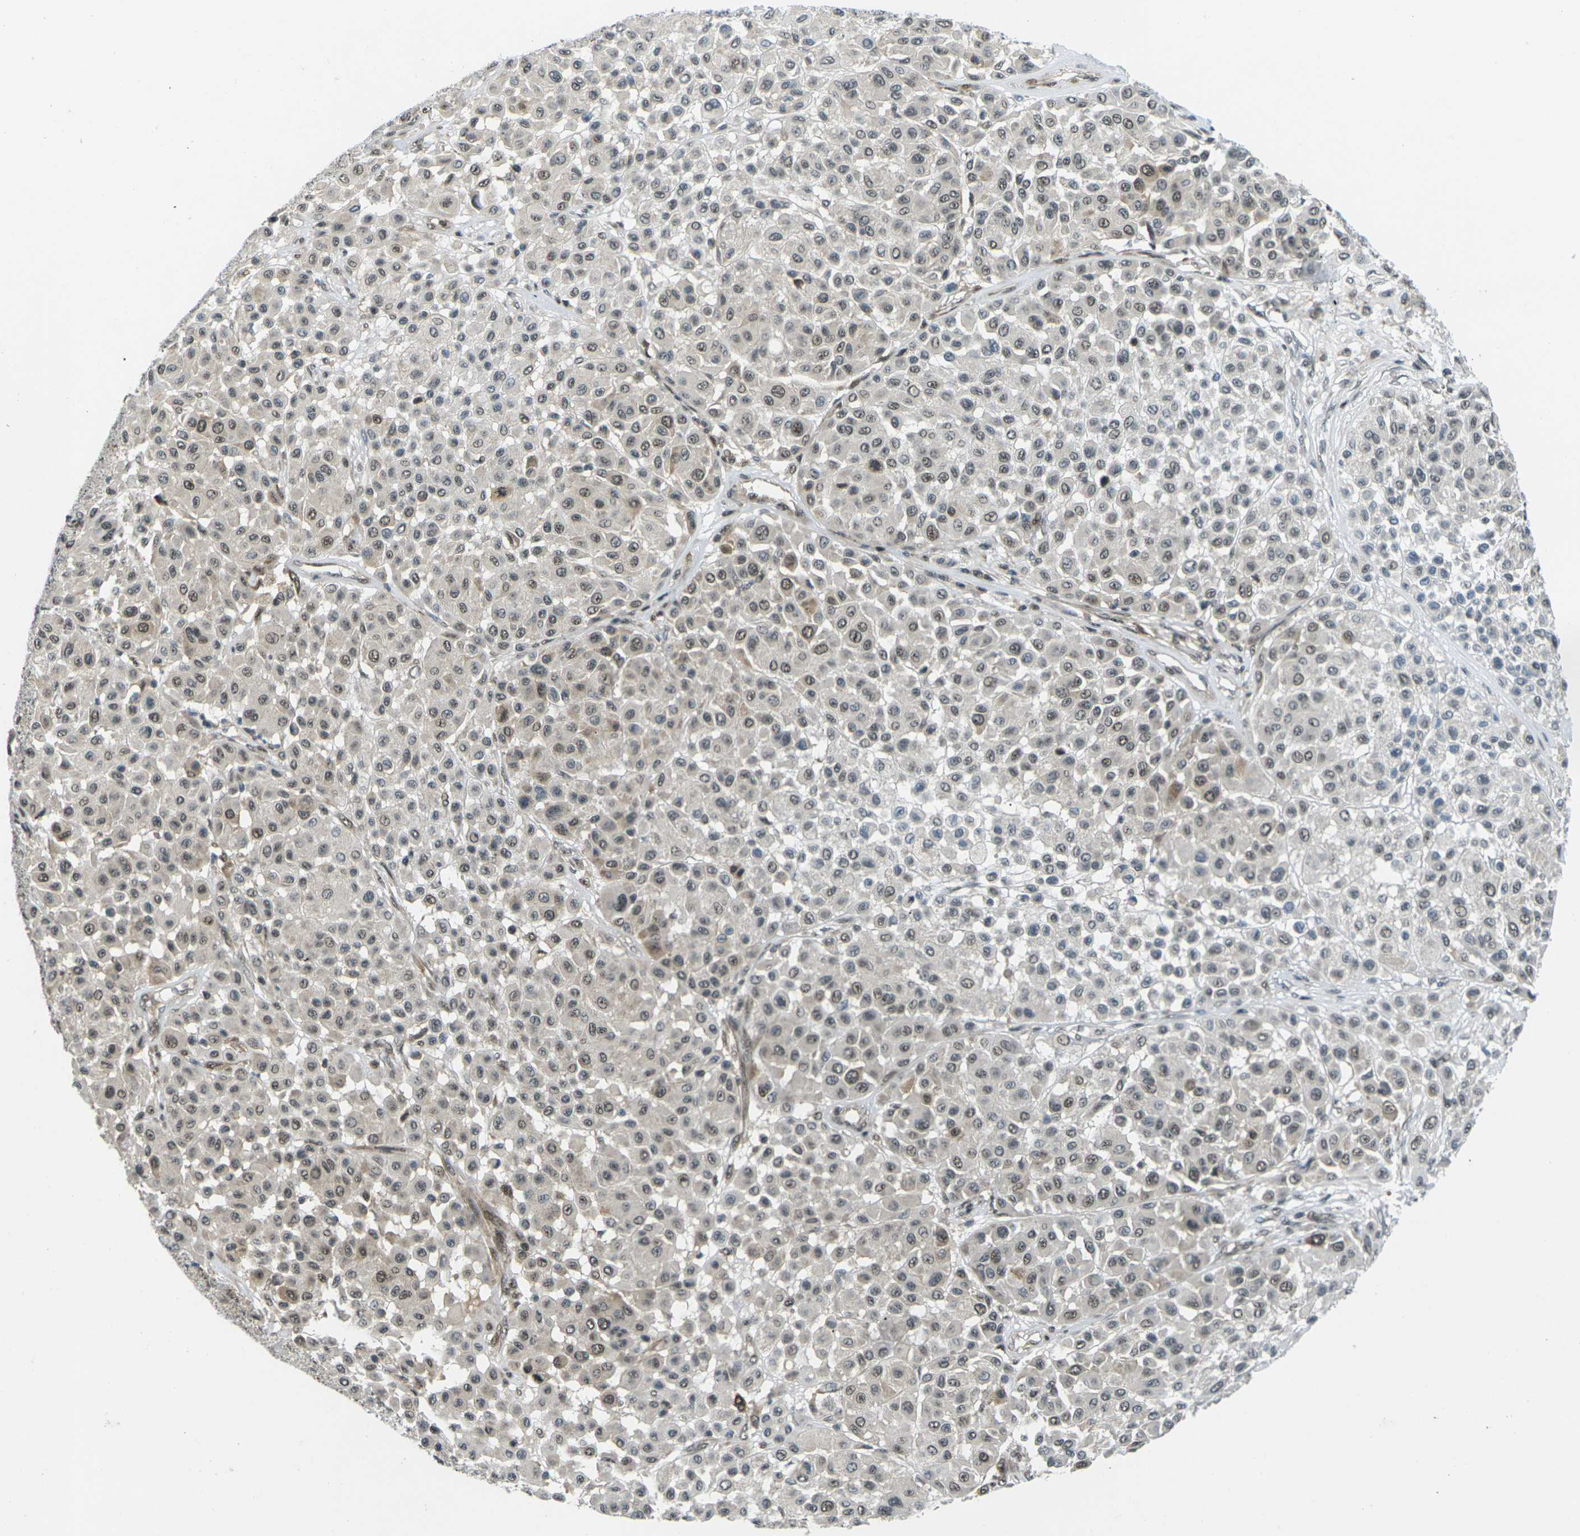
{"staining": {"intensity": "moderate", "quantity": ">75%", "location": "nuclear"}, "tissue": "melanoma", "cell_type": "Tumor cells", "image_type": "cancer", "snomed": [{"axis": "morphology", "description": "Malignant melanoma, Metastatic site"}, {"axis": "topography", "description": "Soft tissue"}], "caption": "Malignant melanoma (metastatic site) stained with a brown dye shows moderate nuclear positive staining in approximately >75% of tumor cells.", "gene": "UBE2S", "patient": {"sex": "male", "age": 41}}